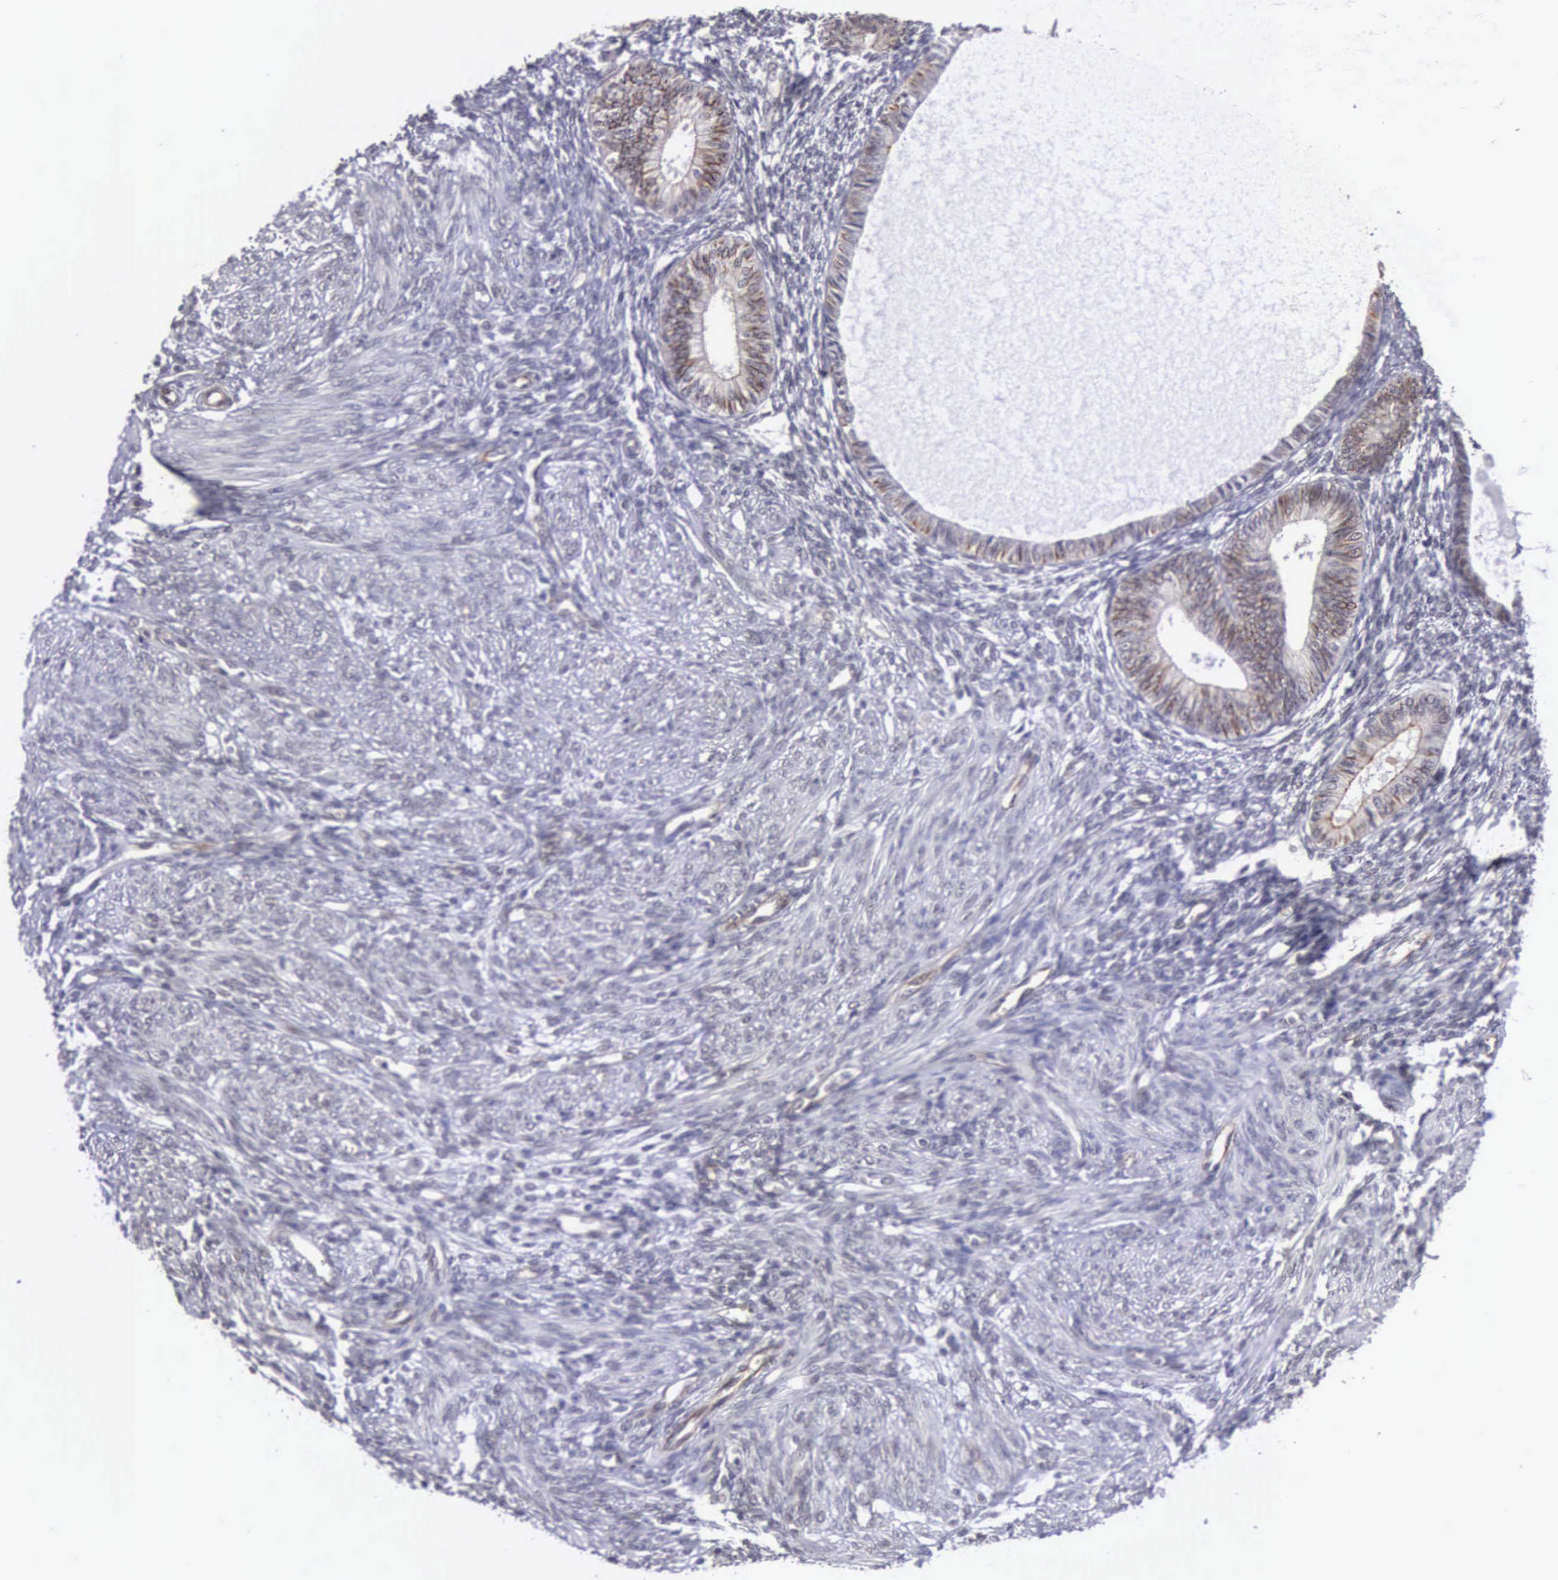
{"staining": {"intensity": "negative", "quantity": "none", "location": "none"}, "tissue": "endometrium", "cell_type": "Cells in endometrial stroma", "image_type": "normal", "snomed": [{"axis": "morphology", "description": "Normal tissue, NOS"}, {"axis": "topography", "description": "Endometrium"}], "caption": "Immunohistochemistry image of unremarkable endometrium: endometrium stained with DAB (3,3'-diaminobenzidine) shows no significant protein expression in cells in endometrial stroma.", "gene": "MORC2", "patient": {"sex": "female", "age": 82}}